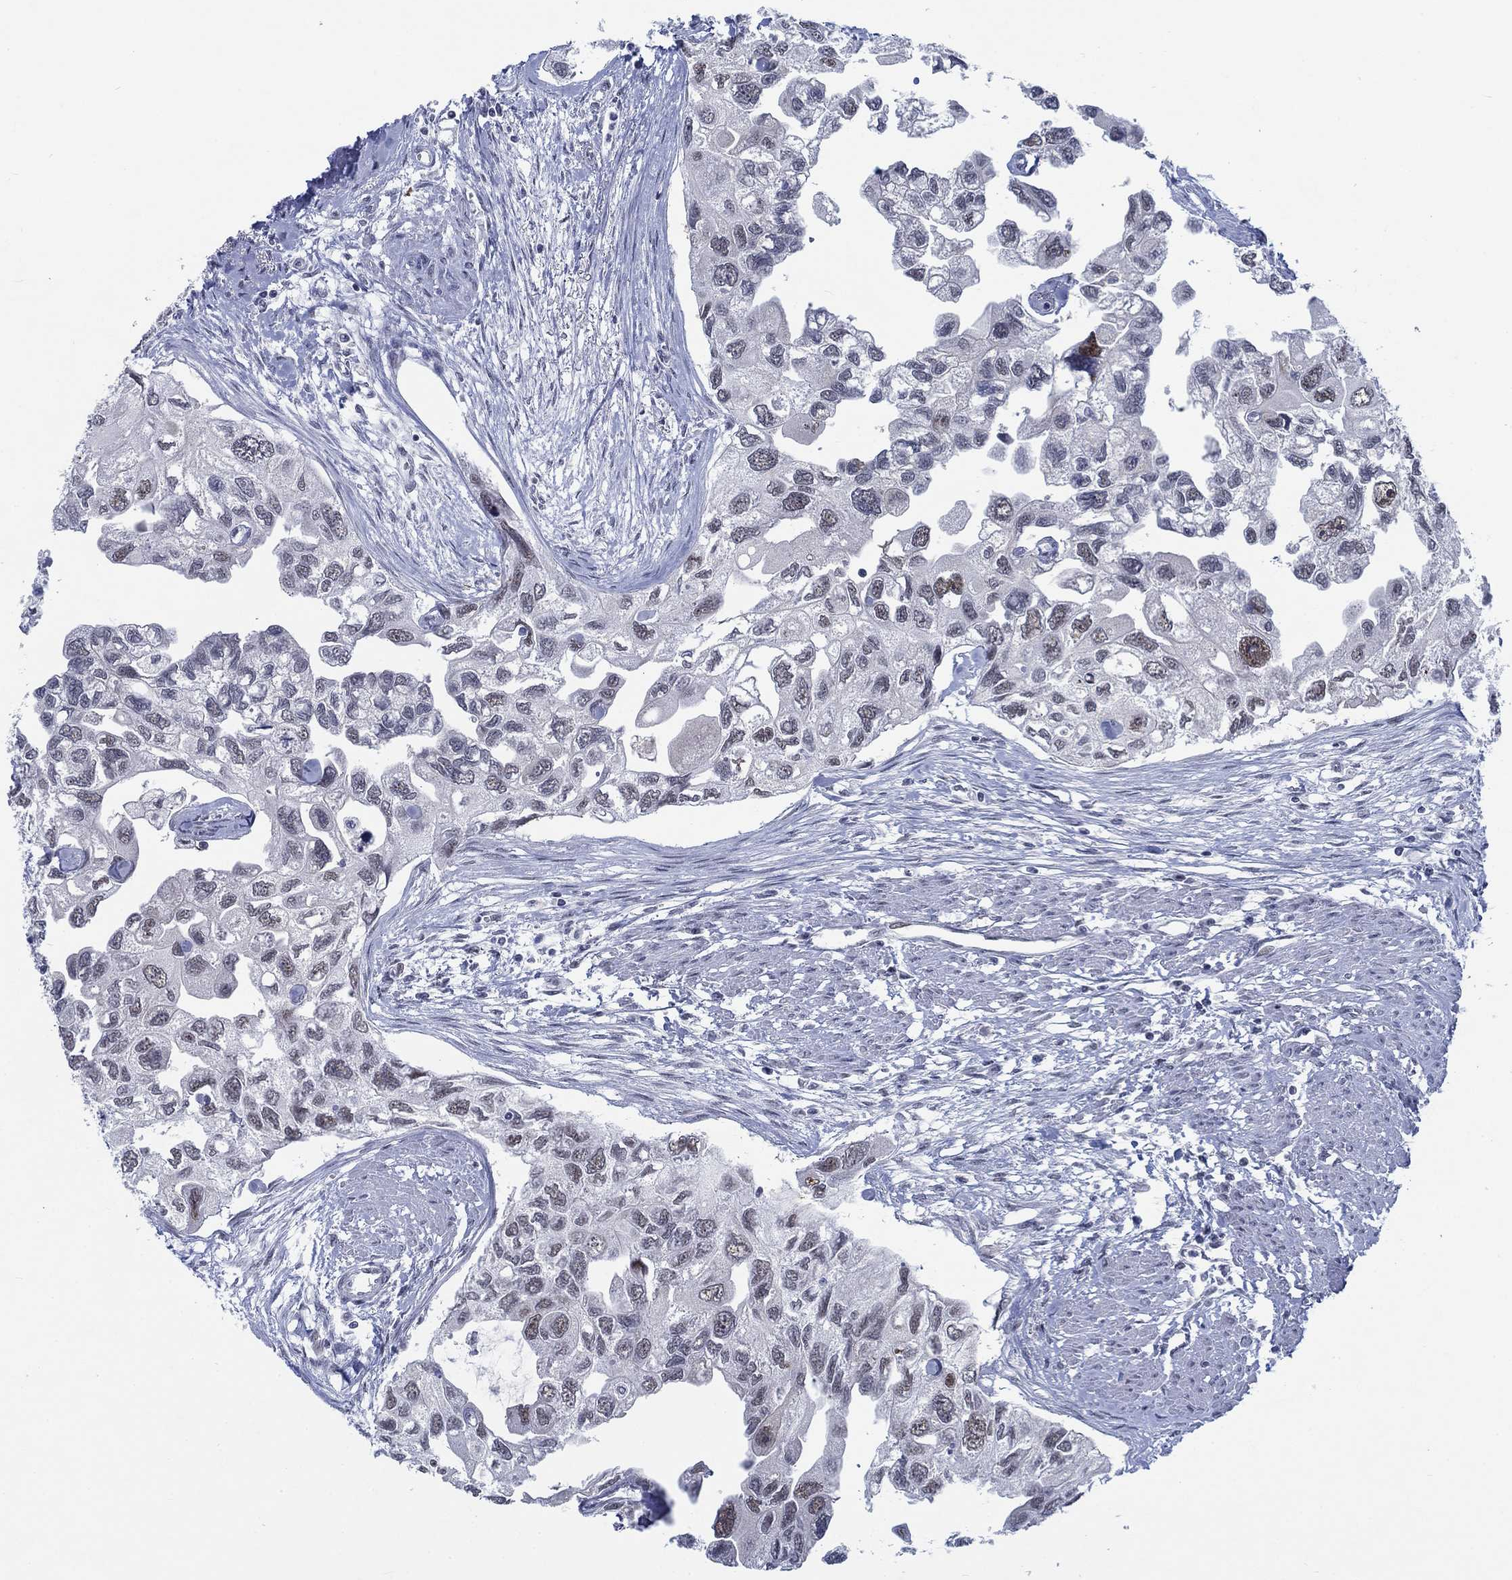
{"staining": {"intensity": "weak", "quantity": "<25%", "location": "nuclear"}, "tissue": "urothelial cancer", "cell_type": "Tumor cells", "image_type": "cancer", "snomed": [{"axis": "morphology", "description": "Urothelial carcinoma, High grade"}, {"axis": "topography", "description": "Urinary bladder"}], "caption": "A high-resolution histopathology image shows immunohistochemistry staining of urothelial carcinoma (high-grade), which exhibits no significant staining in tumor cells.", "gene": "NEU3", "patient": {"sex": "male", "age": 59}}